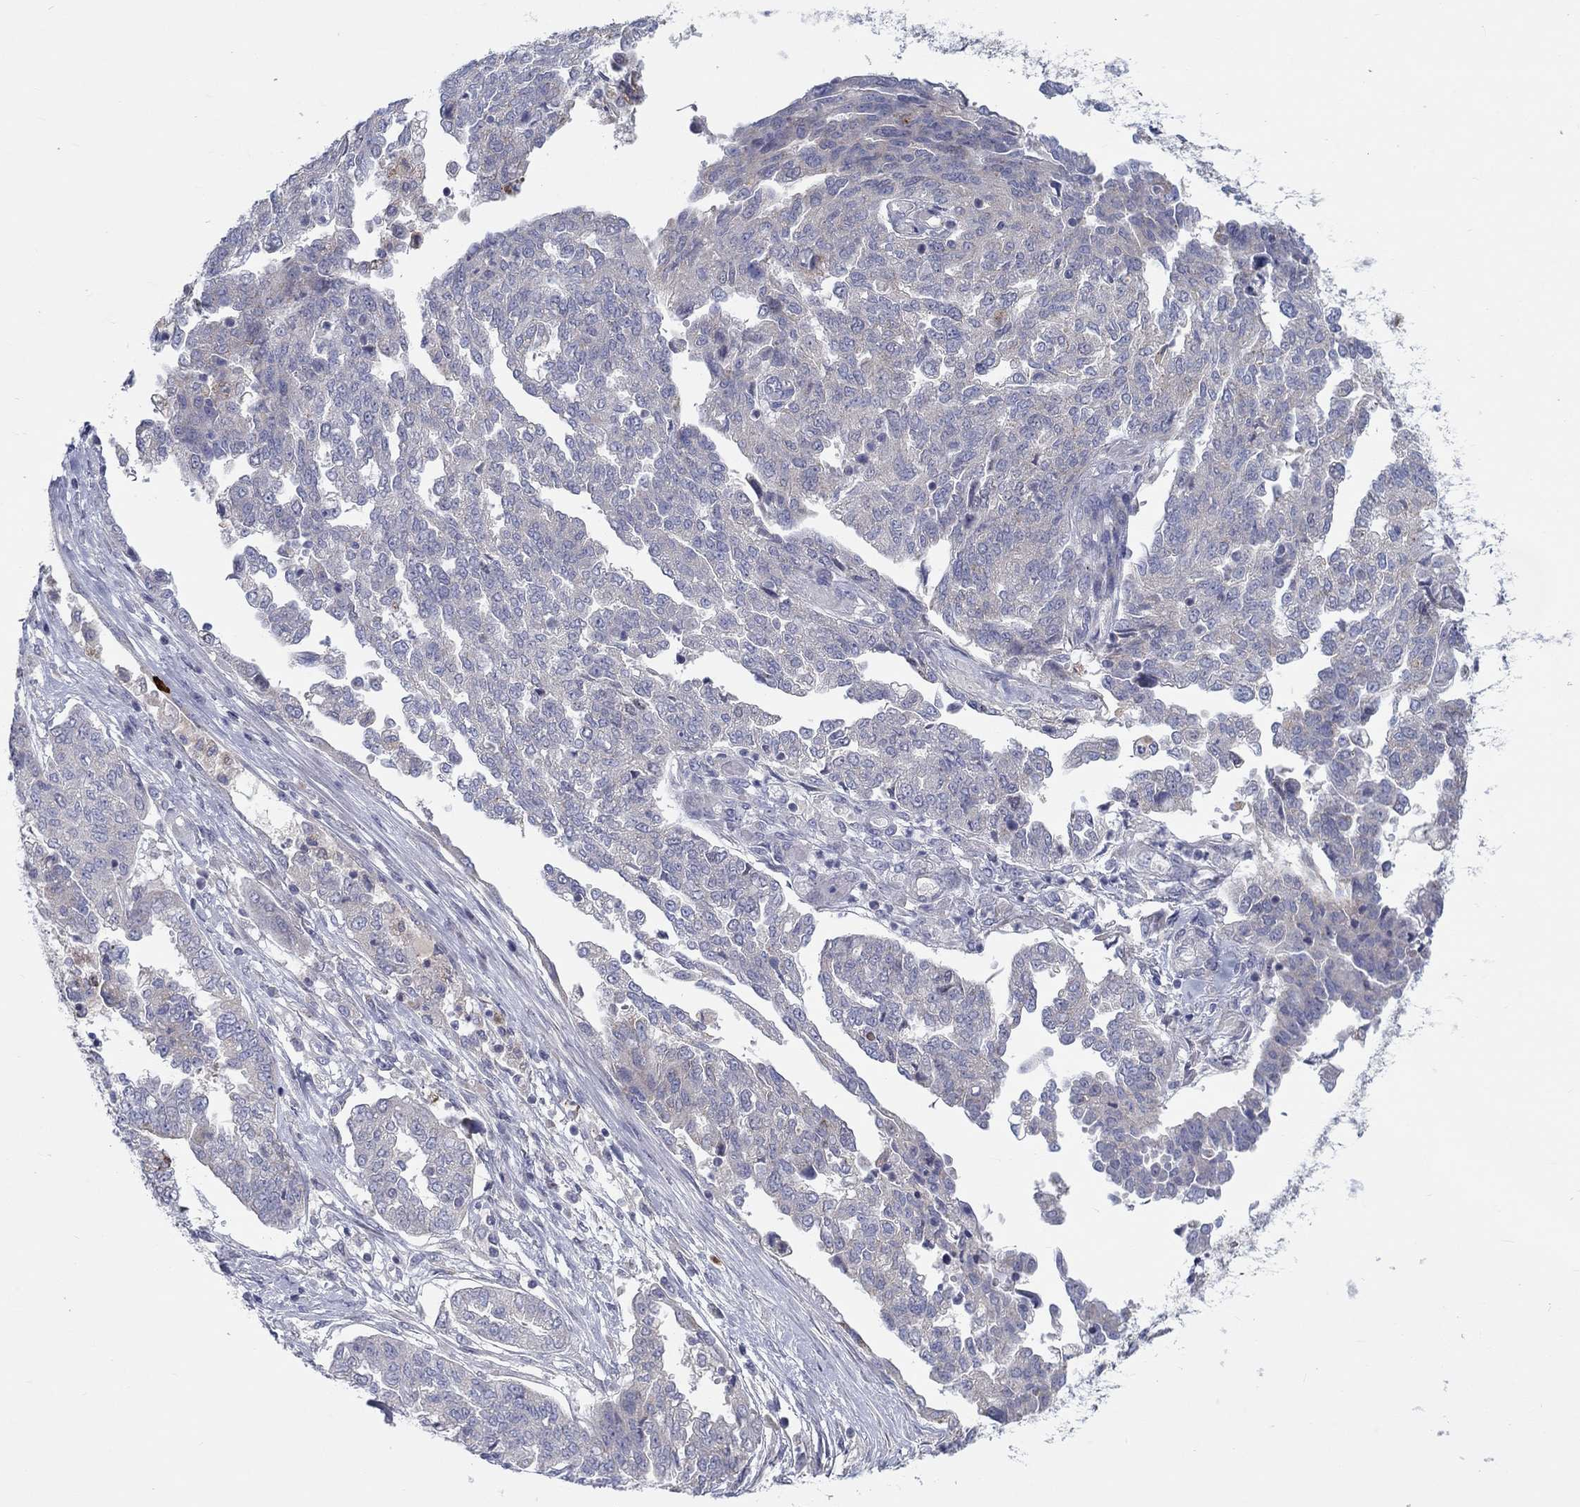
{"staining": {"intensity": "negative", "quantity": "none", "location": "none"}, "tissue": "ovarian cancer", "cell_type": "Tumor cells", "image_type": "cancer", "snomed": [{"axis": "morphology", "description": "Cystadenocarcinoma, serous, NOS"}, {"axis": "topography", "description": "Ovary"}], "caption": "This is an immunohistochemistry histopathology image of human serous cystadenocarcinoma (ovarian). There is no expression in tumor cells.", "gene": "BCO2", "patient": {"sex": "female", "age": 67}}